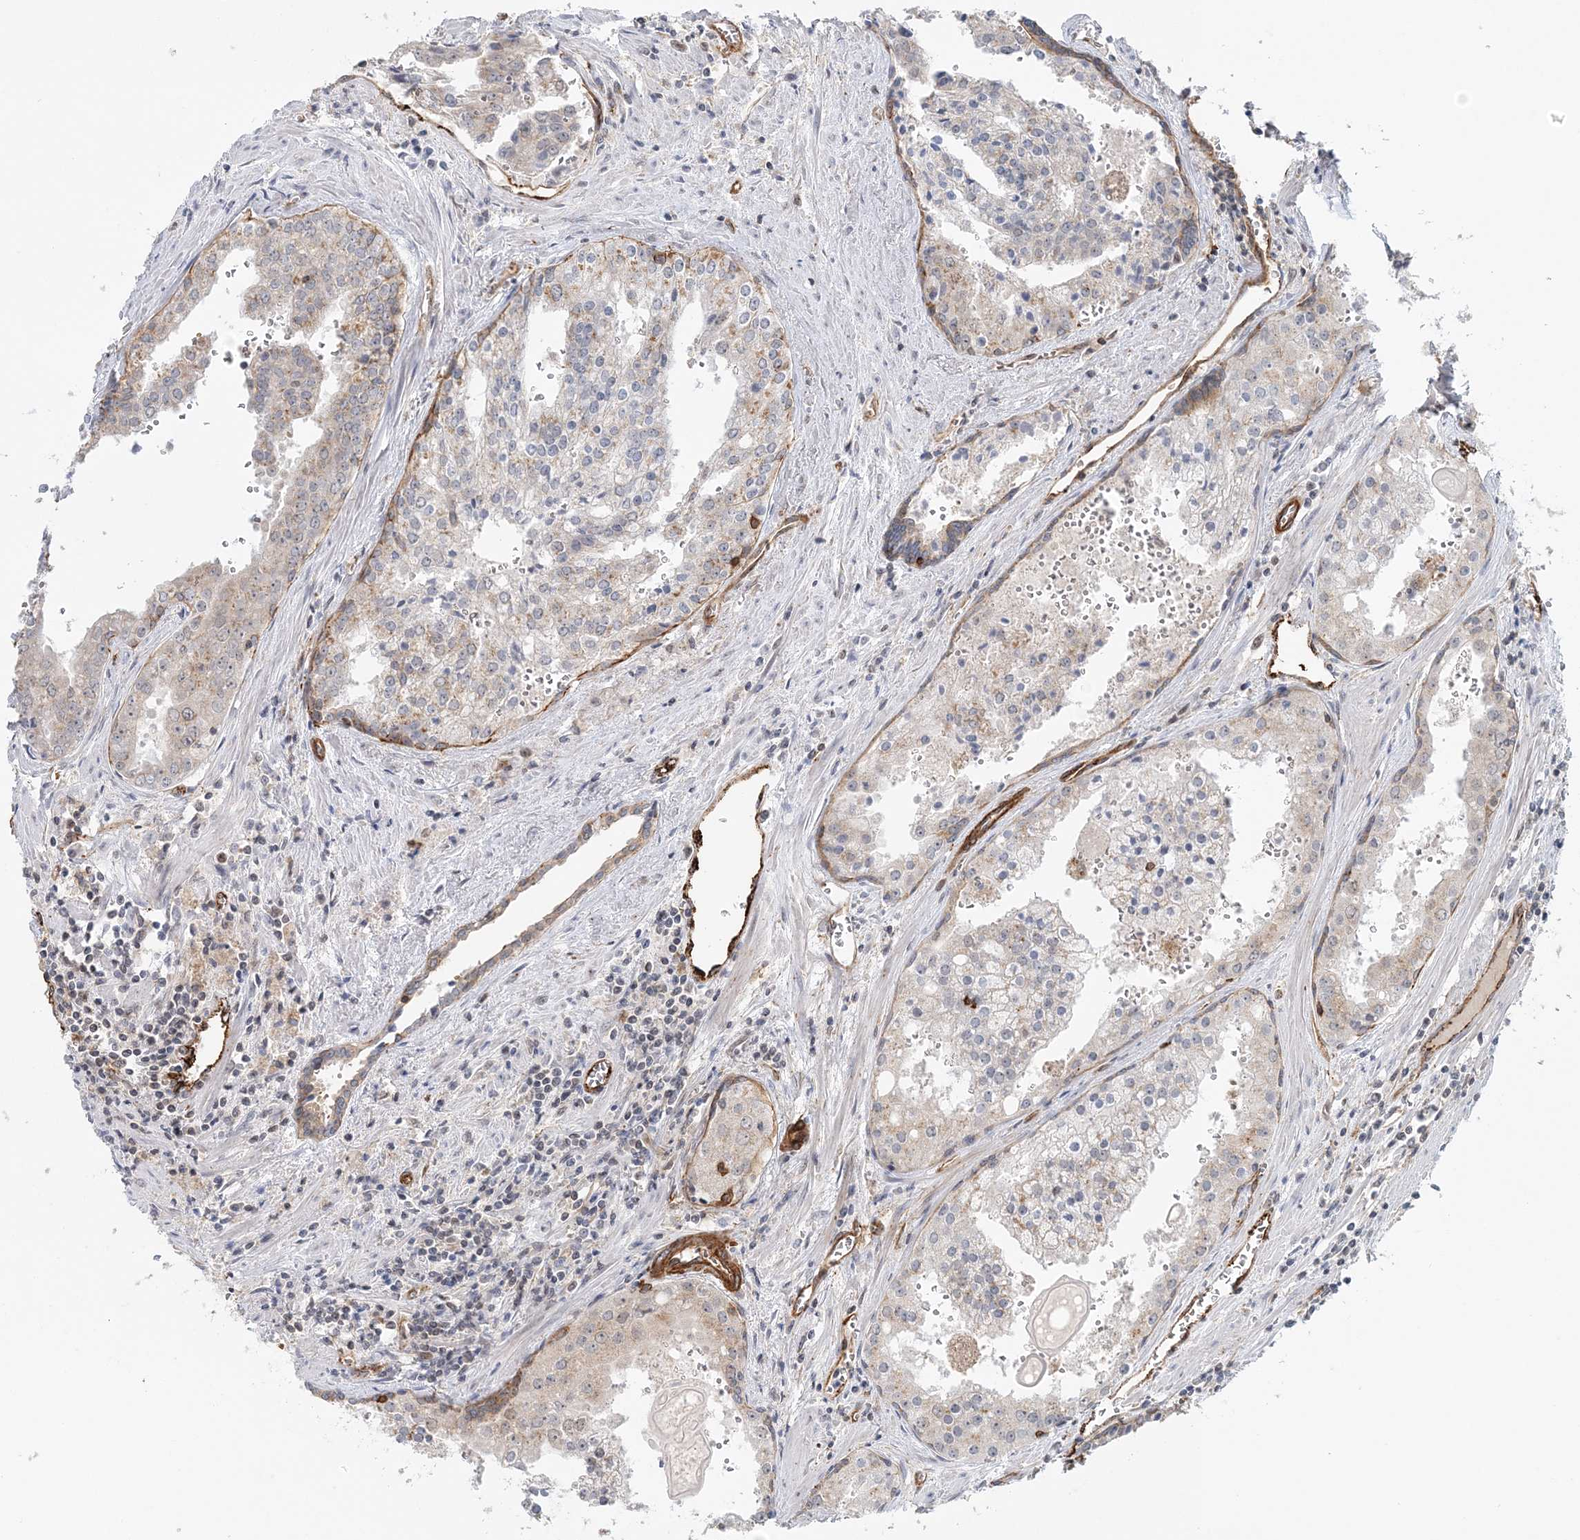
{"staining": {"intensity": "negative", "quantity": "none", "location": "none"}, "tissue": "prostate cancer", "cell_type": "Tumor cells", "image_type": "cancer", "snomed": [{"axis": "morphology", "description": "Adenocarcinoma, High grade"}, {"axis": "topography", "description": "Prostate"}], "caption": "Tumor cells are negative for brown protein staining in prostate cancer (high-grade adenocarcinoma).", "gene": "AFAP1L2", "patient": {"sex": "male", "age": 68}}